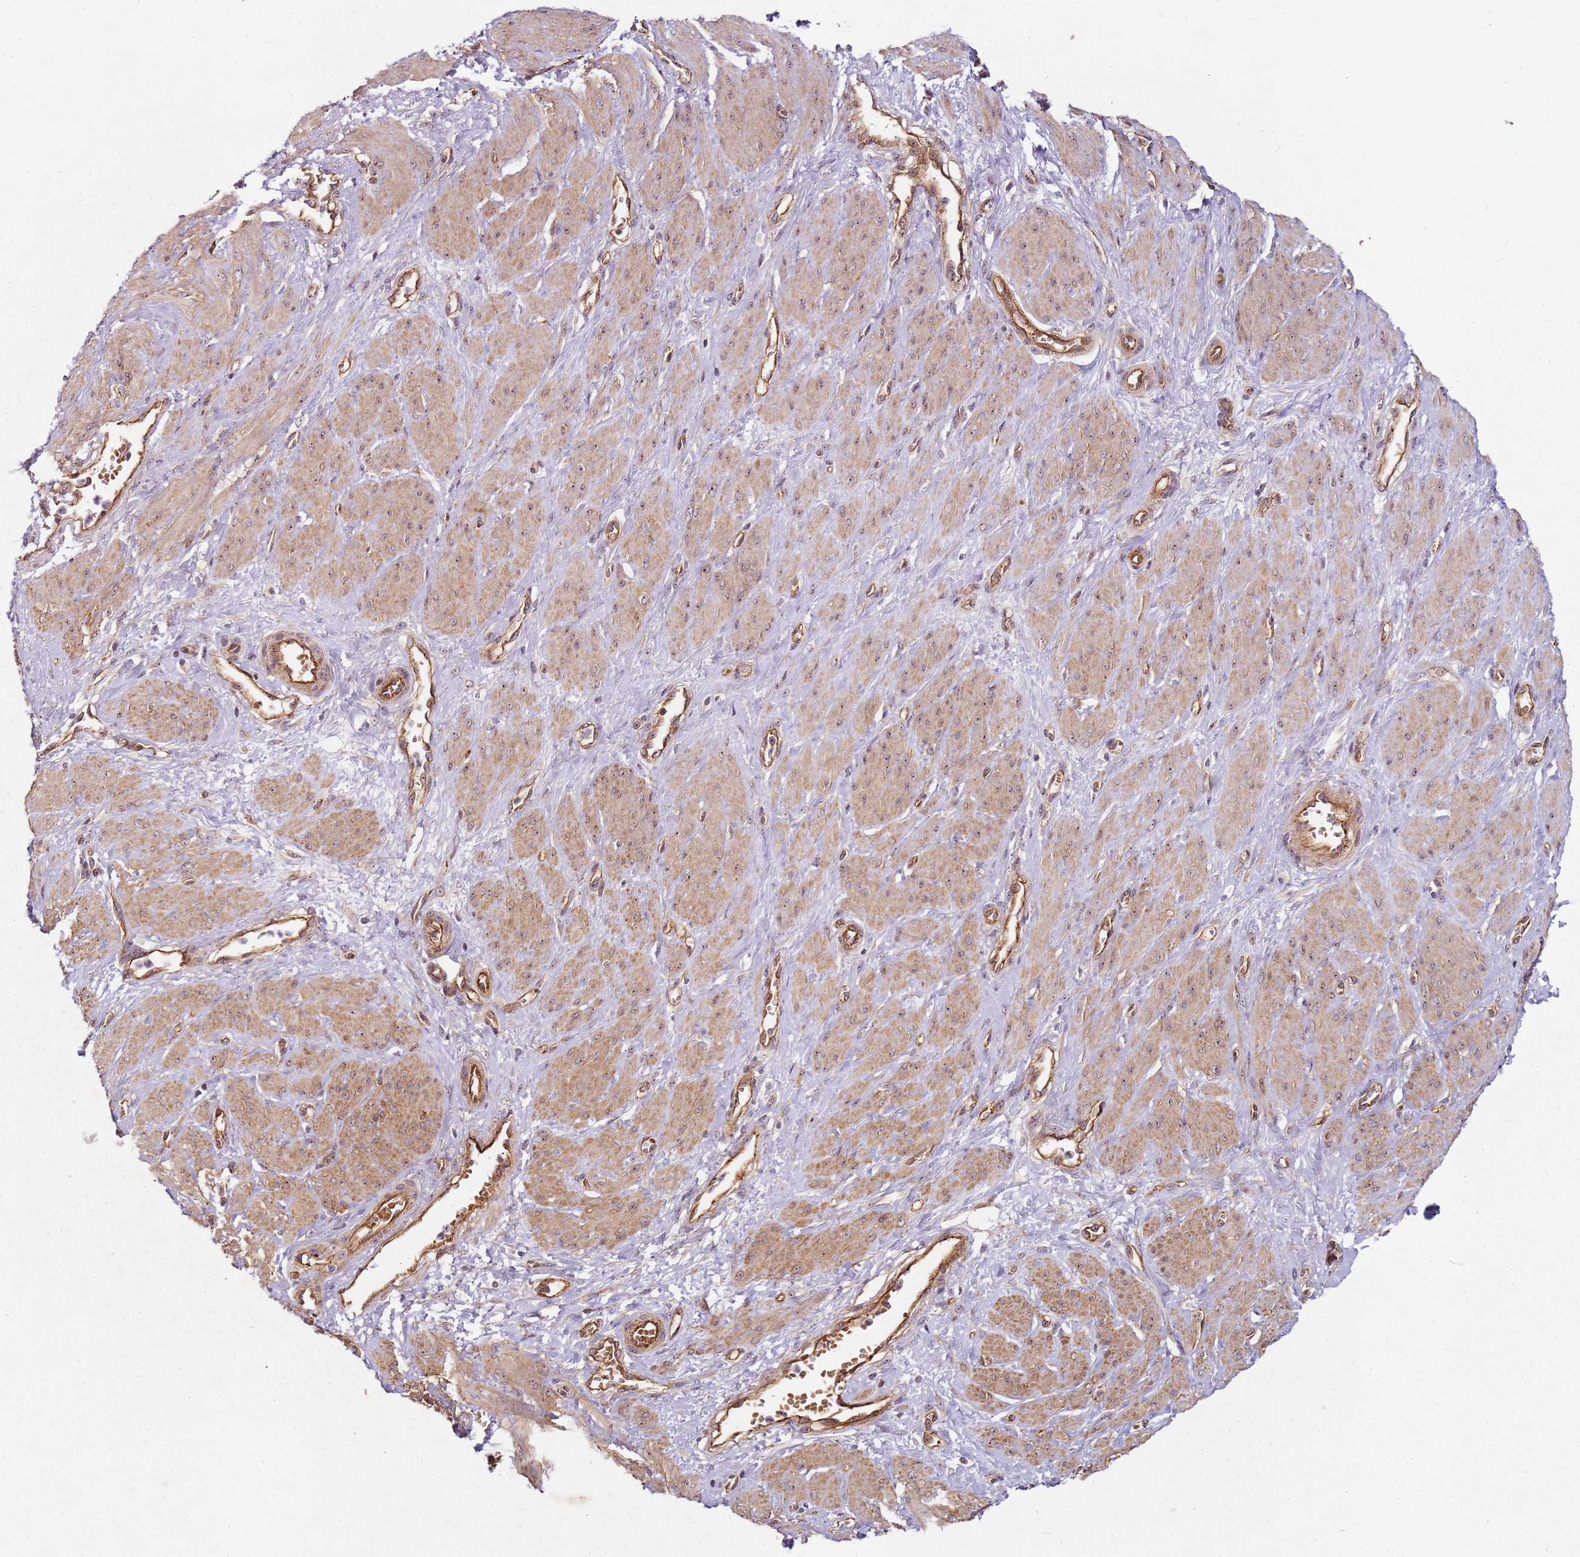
{"staining": {"intensity": "weak", "quantity": "25%-75%", "location": "cytoplasmic/membranous"}, "tissue": "smooth muscle", "cell_type": "Smooth muscle cells", "image_type": "normal", "snomed": [{"axis": "morphology", "description": "Normal tissue, NOS"}, {"axis": "topography", "description": "Smooth muscle"}, {"axis": "topography", "description": "Uterus"}], "caption": "Normal smooth muscle demonstrates weak cytoplasmic/membranous positivity in about 25%-75% of smooth muscle cells The staining was performed using DAB, with brown indicating positive protein expression. Nuclei are stained blue with hematoxylin..", "gene": "C2CD4B", "patient": {"sex": "female", "age": 39}}